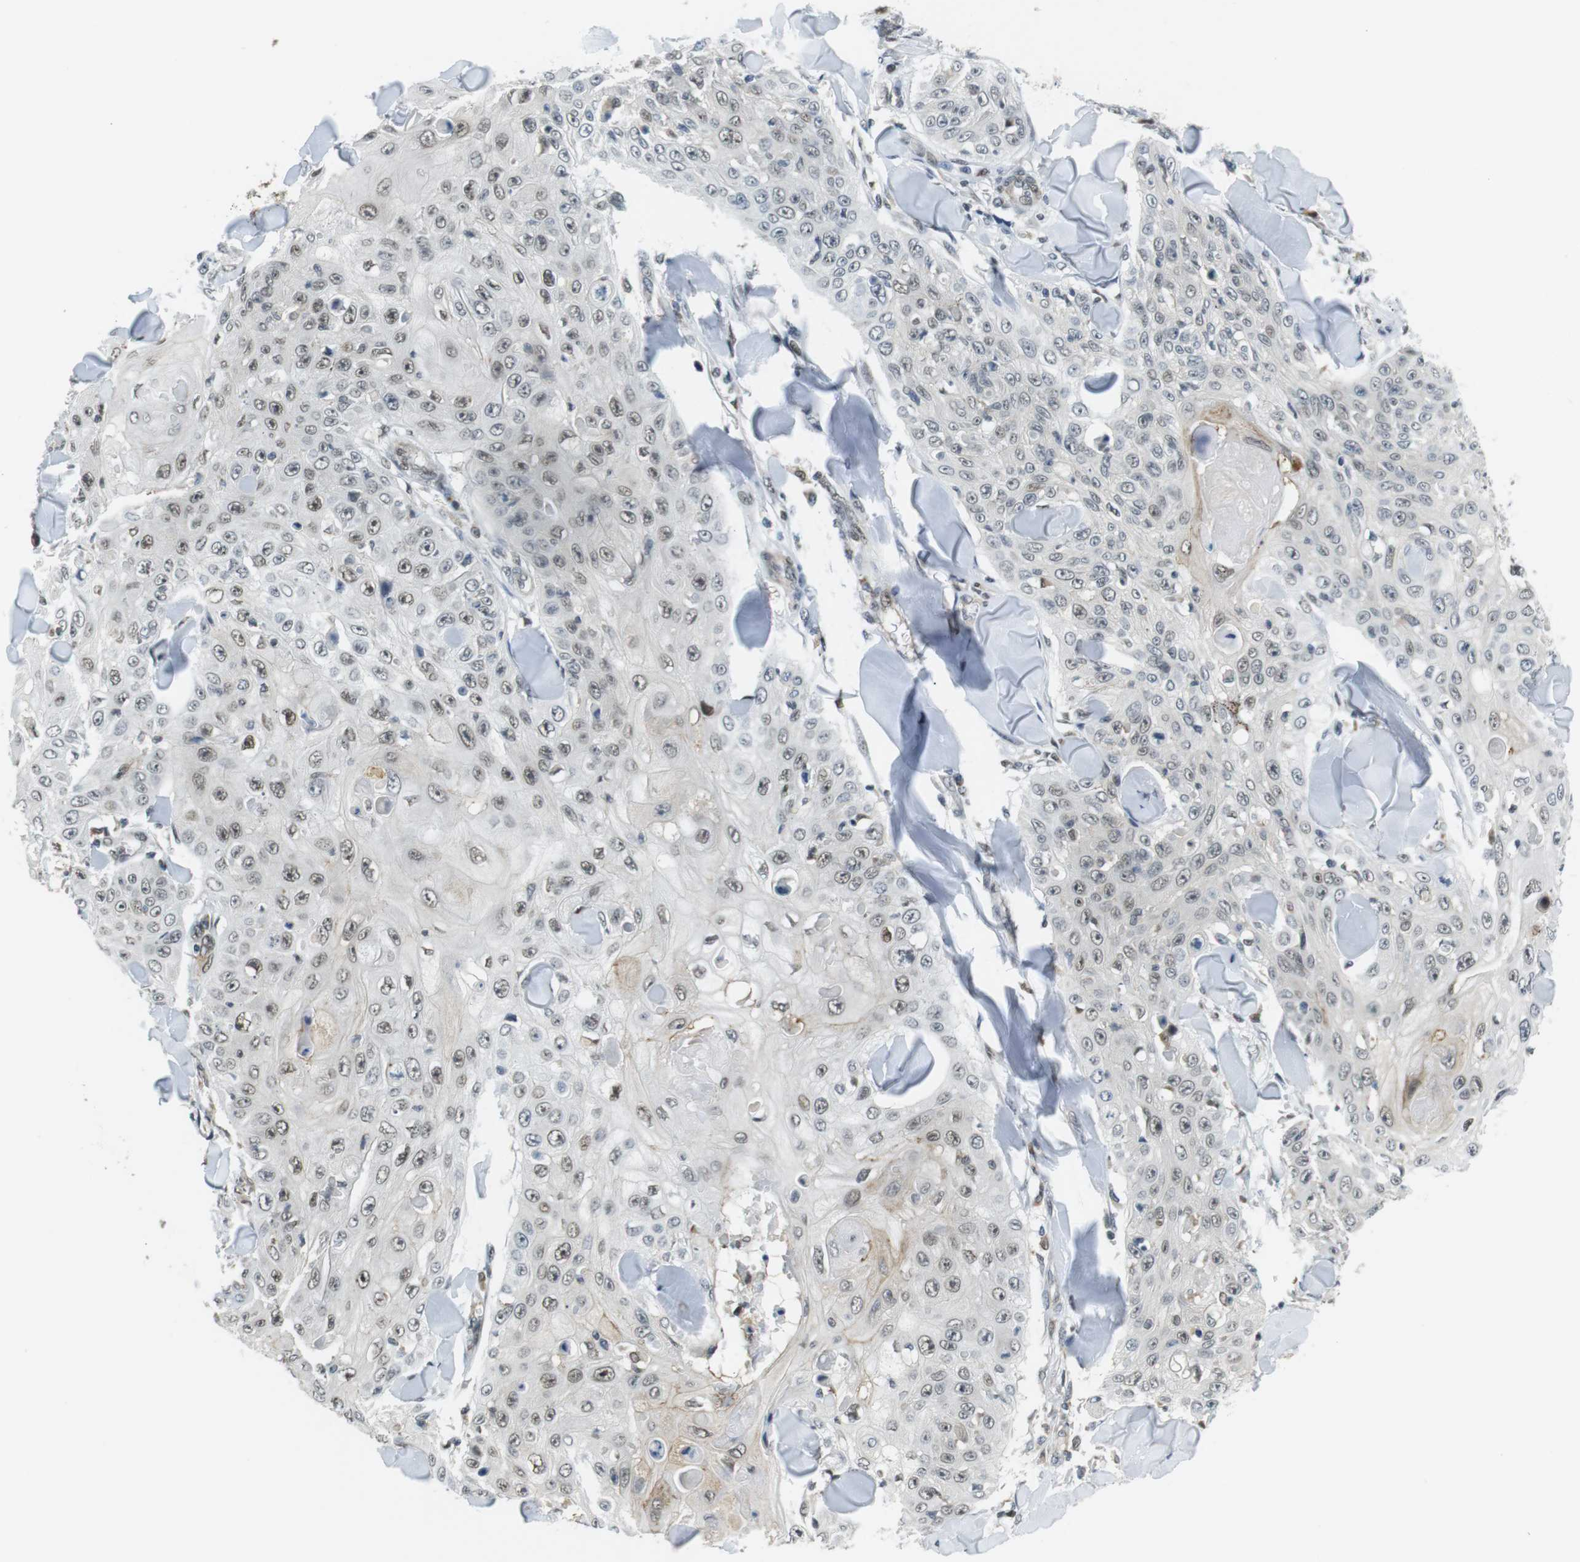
{"staining": {"intensity": "weak", "quantity": "25%-75%", "location": "nuclear"}, "tissue": "skin cancer", "cell_type": "Tumor cells", "image_type": "cancer", "snomed": [{"axis": "morphology", "description": "Squamous cell carcinoma, NOS"}, {"axis": "topography", "description": "Skin"}], "caption": "Approximately 25%-75% of tumor cells in human skin cancer show weak nuclear protein positivity as visualized by brown immunohistochemical staining.", "gene": "USP7", "patient": {"sex": "male", "age": 86}}